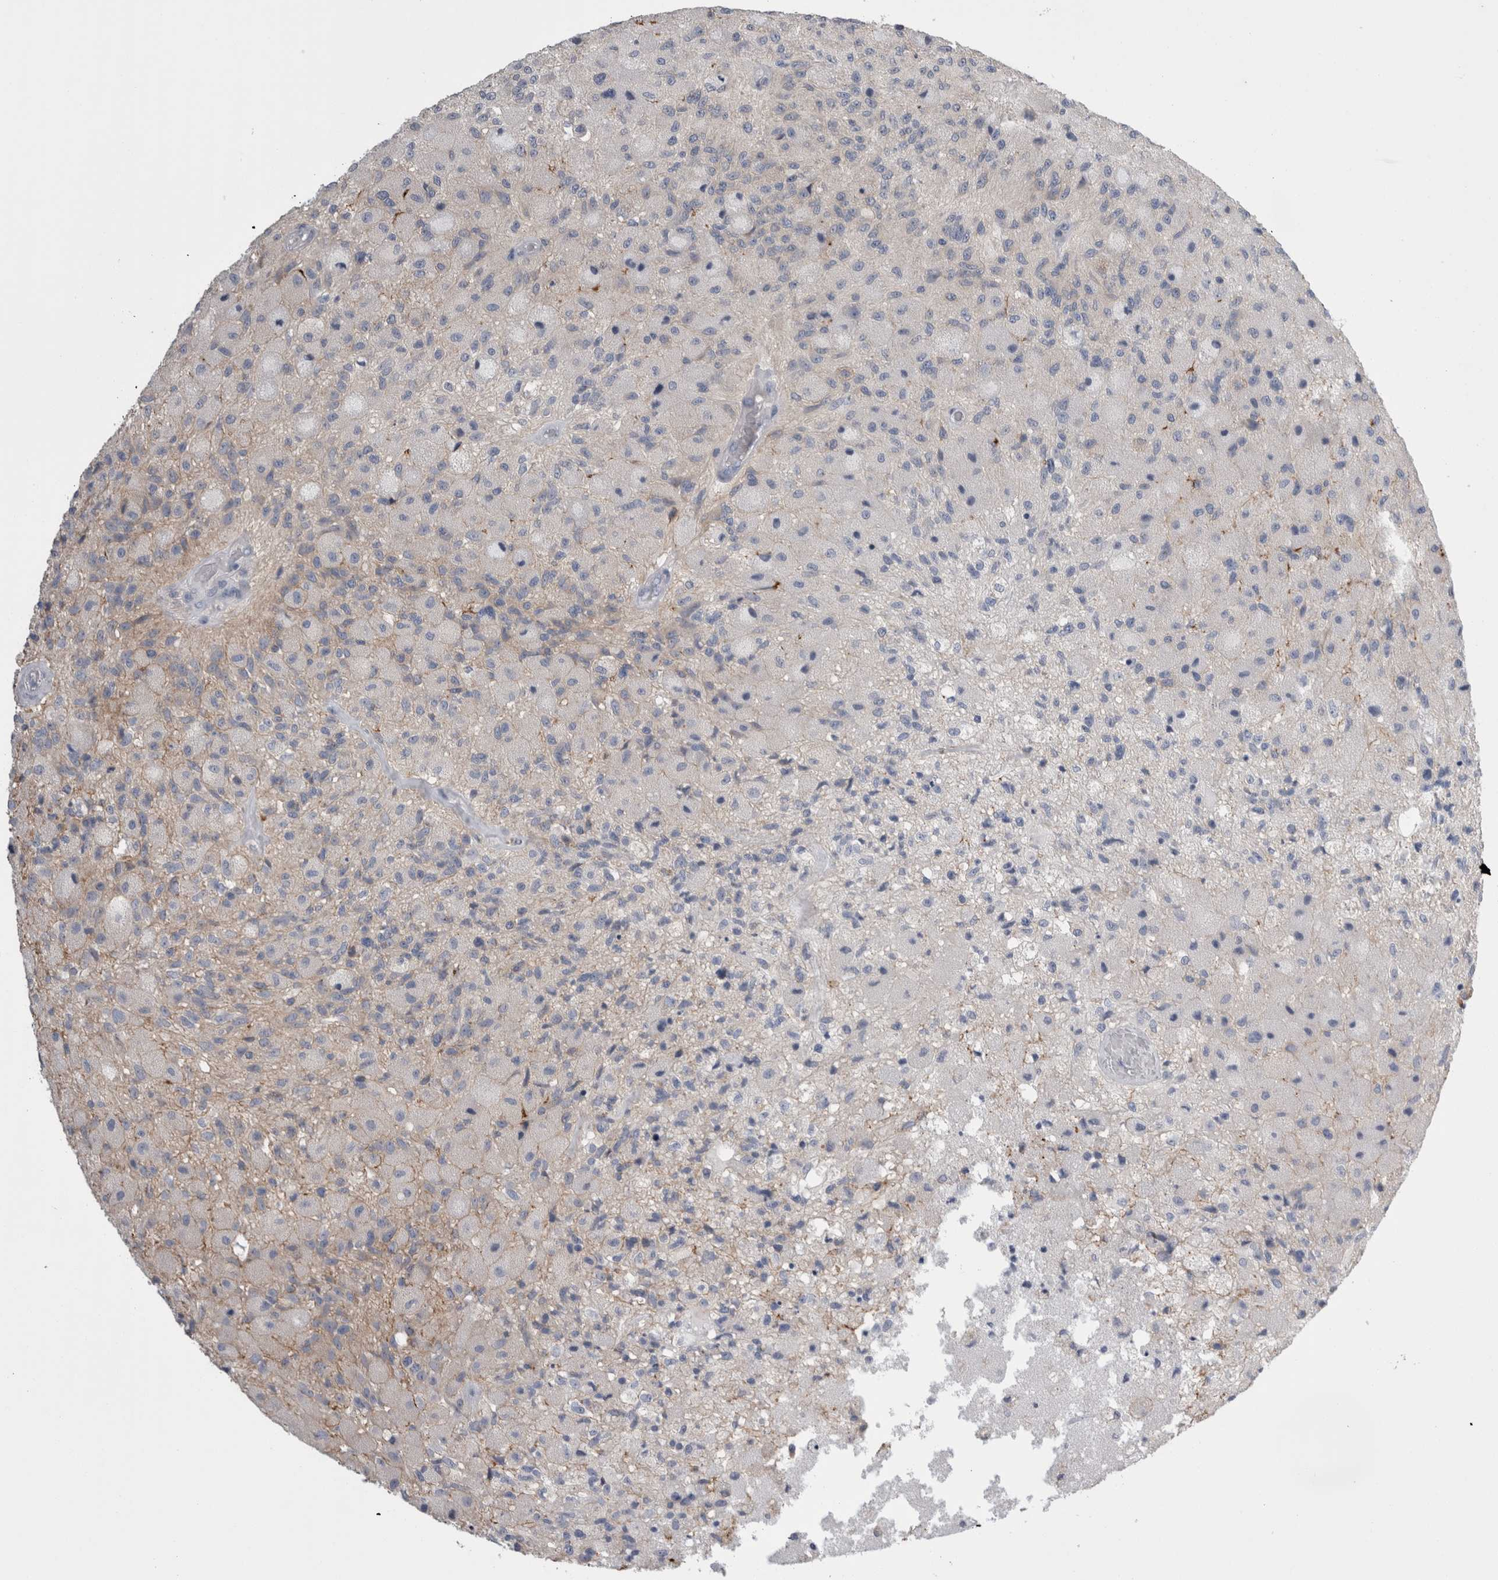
{"staining": {"intensity": "negative", "quantity": "none", "location": "none"}, "tissue": "glioma", "cell_type": "Tumor cells", "image_type": "cancer", "snomed": [{"axis": "morphology", "description": "Normal tissue, NOS"}, {"axis": "morphology", "description": "Glioma, malignant, High grade"}, {"axis": "topography", "description": "Cerebral cortex"}], "caption": "The immunohistochemistry micrograph has no significant staining in tumor cells of malignant glioma (high-grade) tissue.", "gene": "DCTN6", "patient": {"sex": "male", "age": 77}}